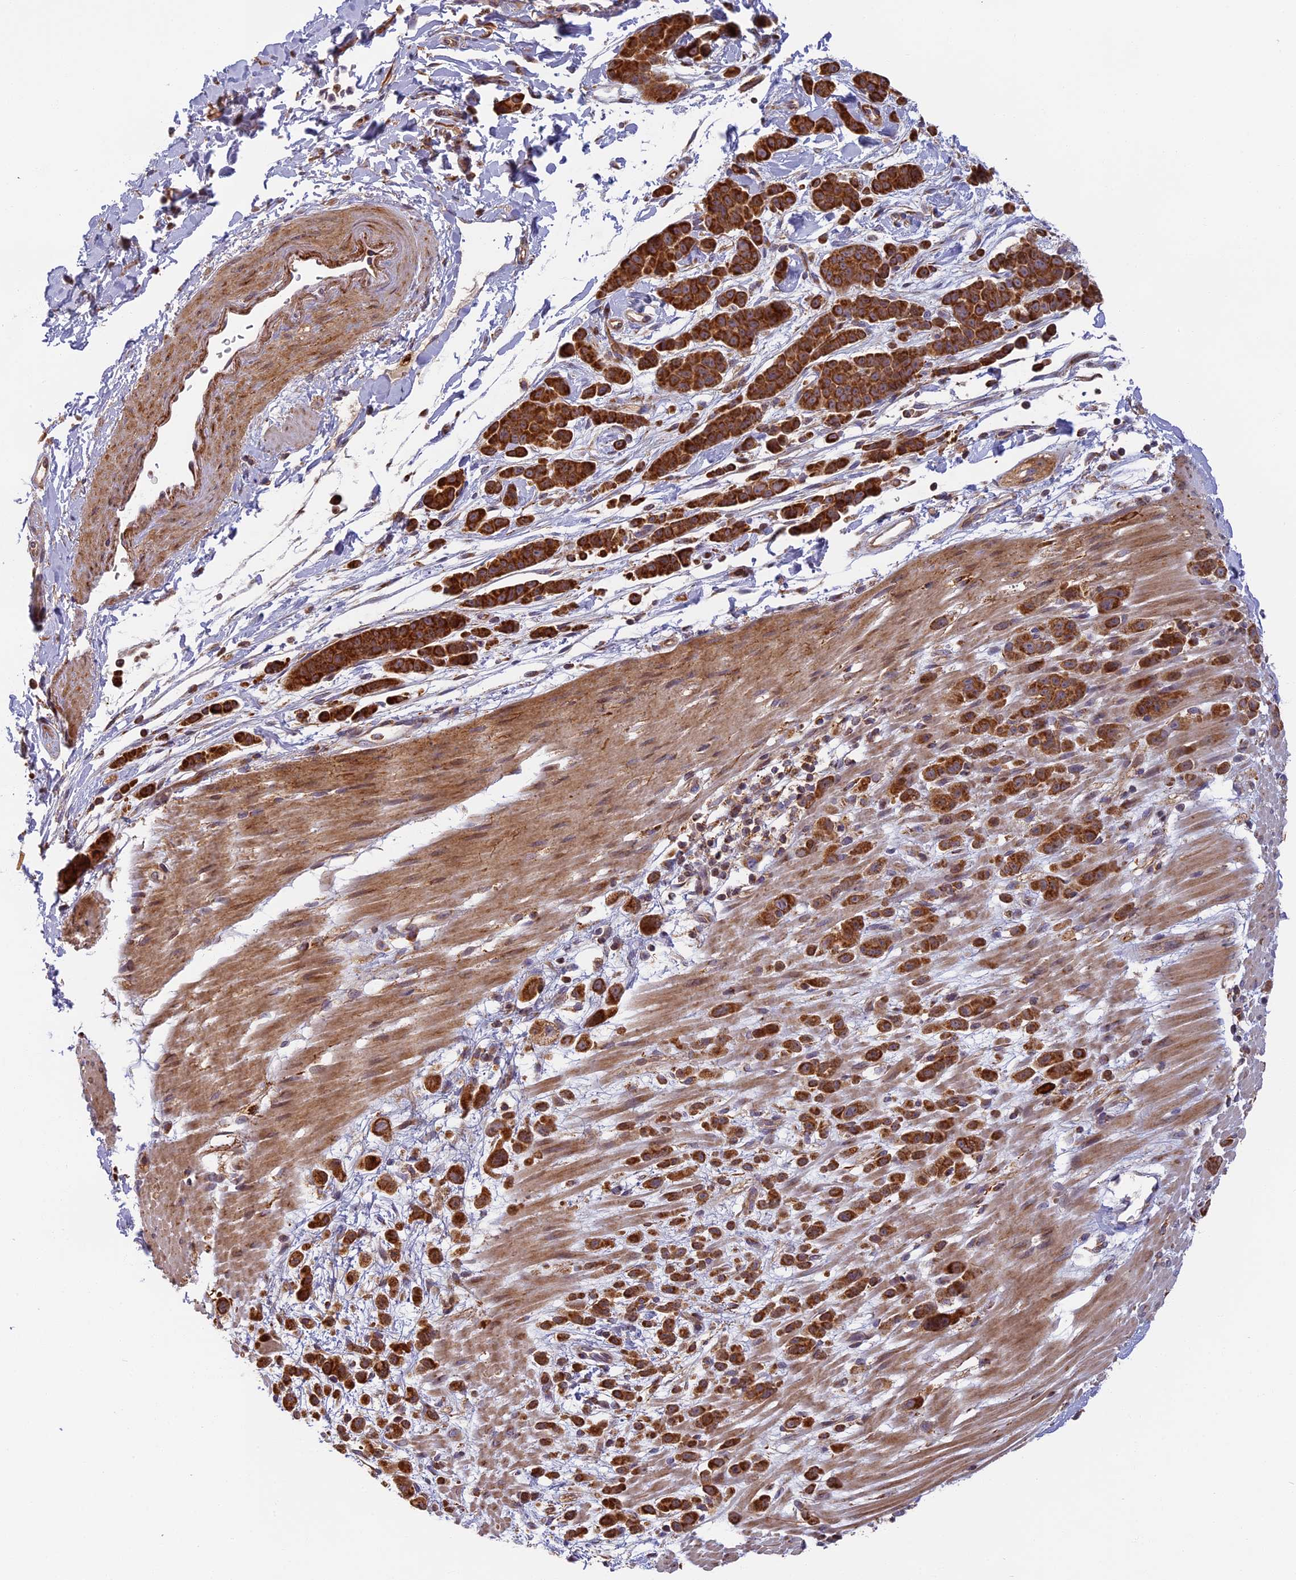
{"staining": {"intensity": "strong", "quantity": ">75%", "location": "cytoplasmic/membranous"}, "tissue": "pancreatic cancer", "cell_type": "Tumor cells", "image_type": "cancer", "snomed": [{"axis": "morphology", "description": "Normal tissue, NOS"}, {"axis": "morphology", "description": "Adenocarcinoma, NOS"}, {"axis": "topography", "description": "Pancreas"}], "caption": "Immunohistochemical staining of human pancreatic adenocarcinoma reveals high levels of strong cytoplasmic/membranous protein positivity in approximately >75% of tumor cells.", "gene": "EDAR", "patient": {"sex": "female", "age": 64}}